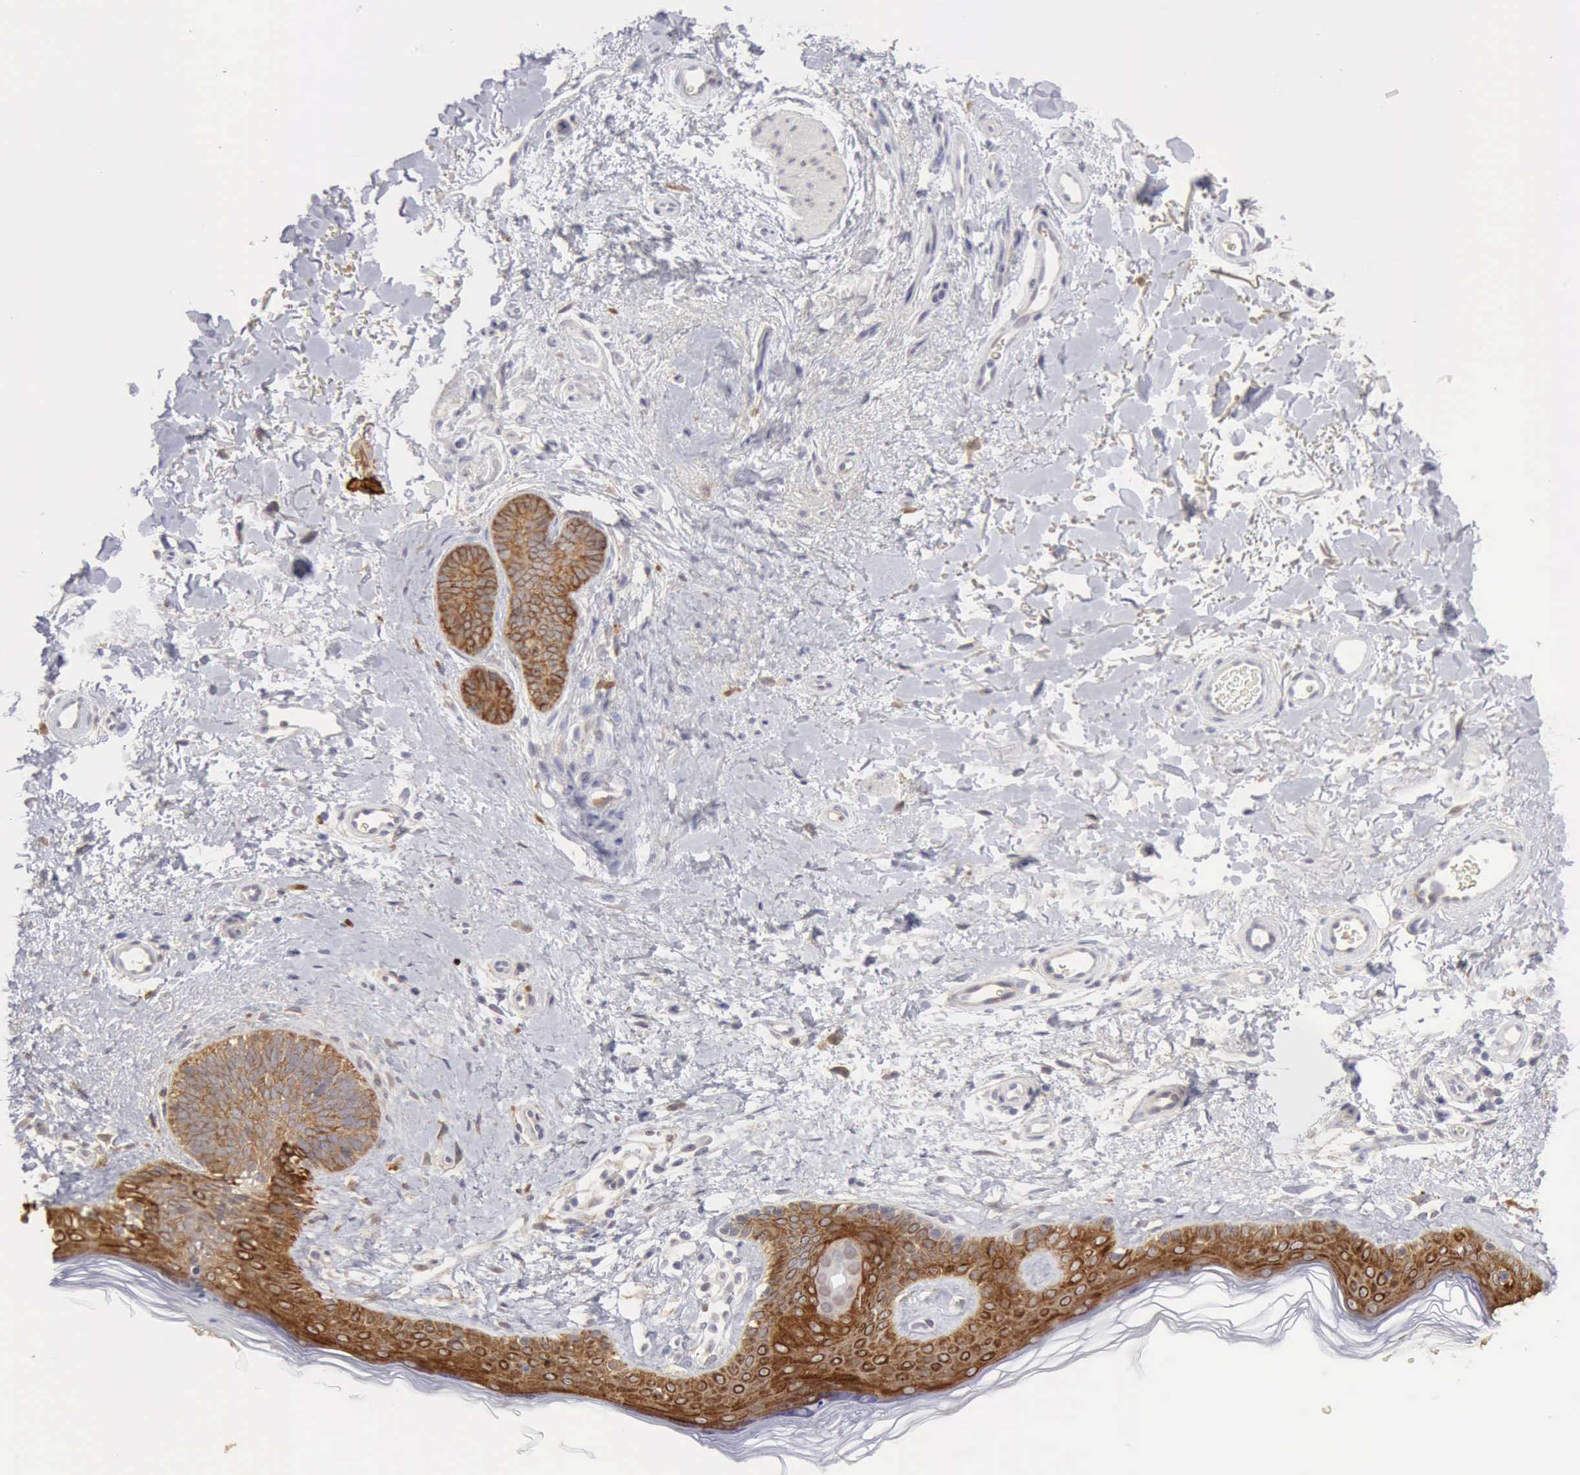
{"staining": {"intensity": "negative", "quantity": "none", "location": "none"}, "tissue": "skin", "cell_type": "Fibroblasts", "image_type": "normal", "snomed": [{"axis": "morphology", "description": "Normal tissue, NOS"}, {"axis": "topography", "description": "Skin"}], "caption": "Protein analysis of benign skin reveals no significant staining in fibroblasts. (Immunohistochemistry (ihc), brightfield microscopy, high magnification).", "gene": "TFRC", "patient": {"sex": "male", "age": 63}}